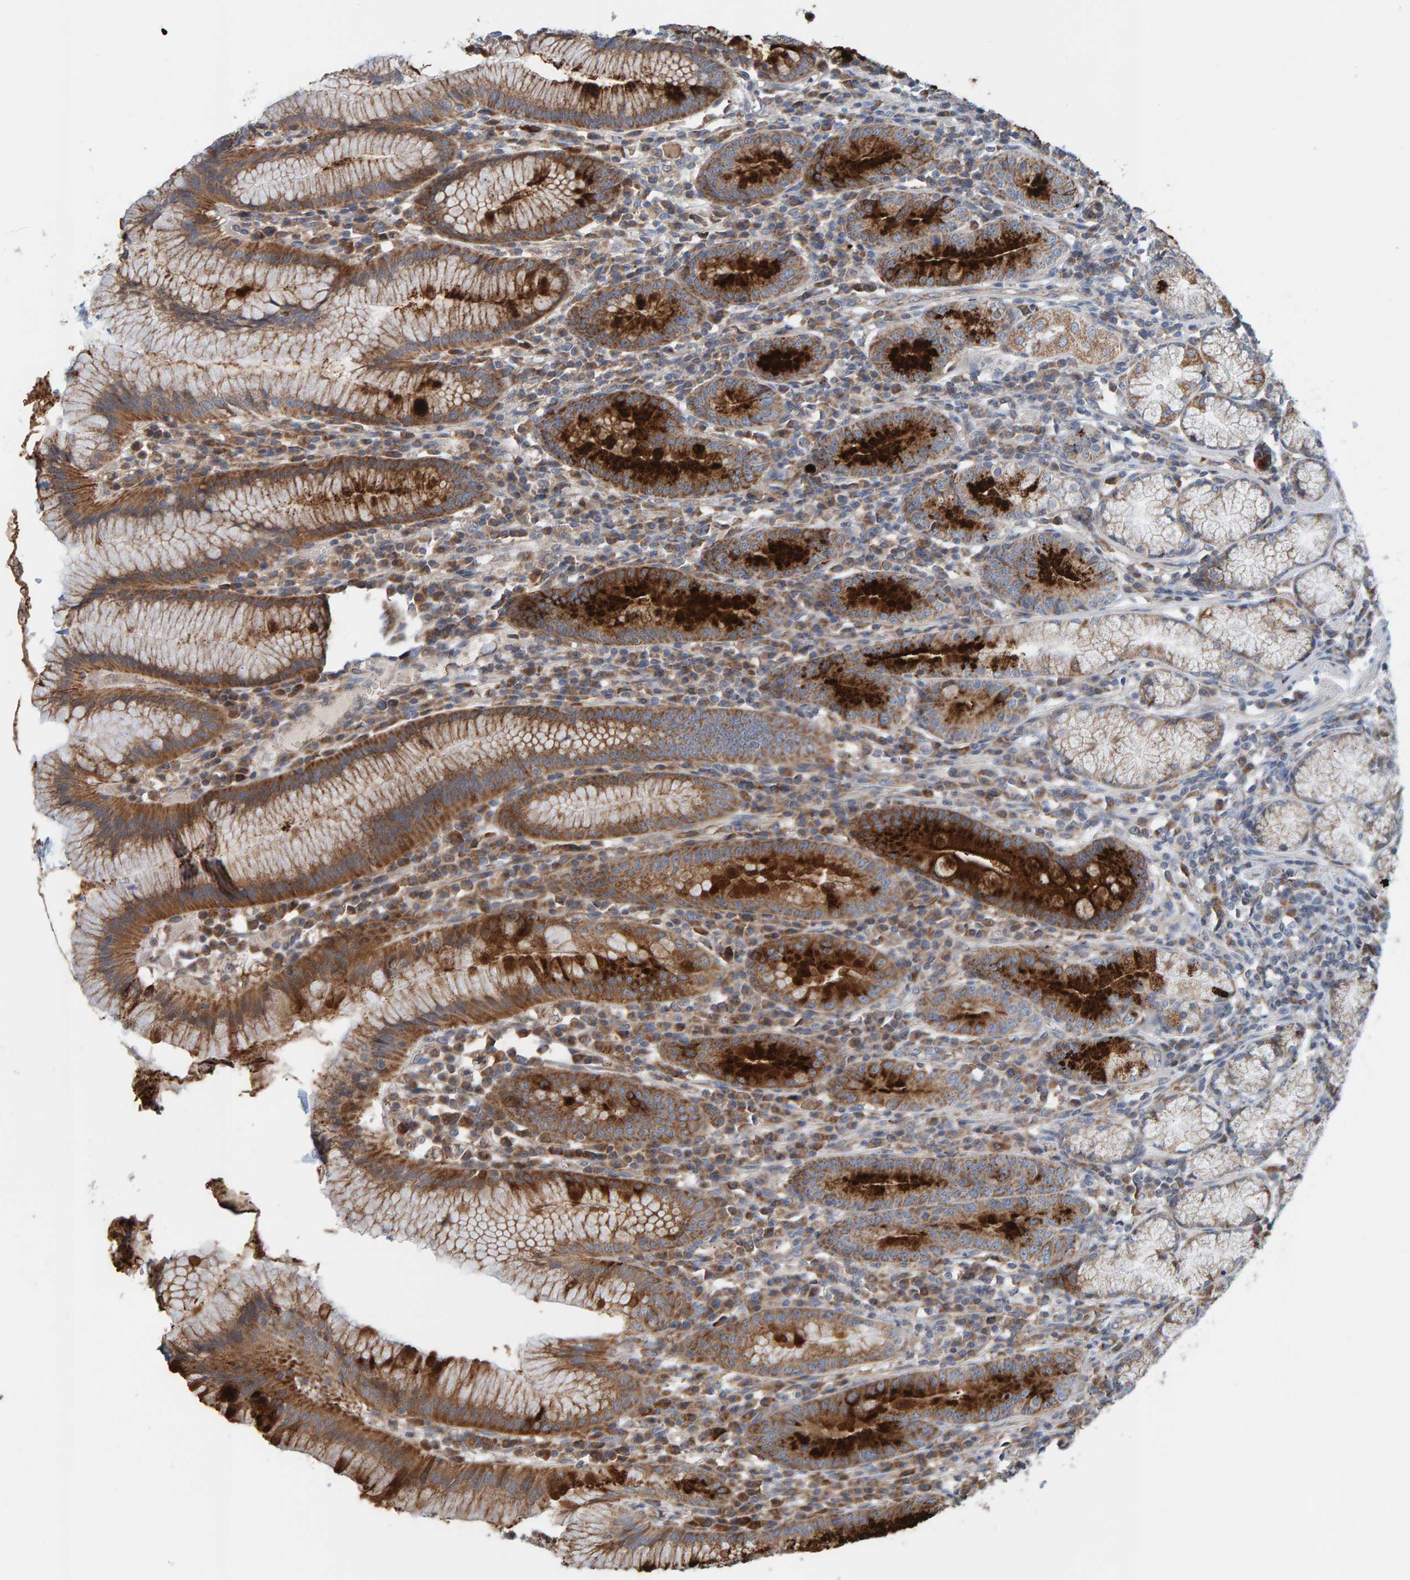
{"staining": {"intensity": "strong", "quantity": "25%-75%", "location": "cytoplasmic/membranous"}, "tissue": "stomach", "cell_type": "Glandular cells", "image_type": "normal", "snomed": [{"axis": "morphology", "description": "Normal tissue, NOS"}, {"axis": "topography", "description": "Stomach"}], "caption": "DAB (3,3'-diaminobenzidine) immunohistochemical staining of normal stomach reveals strong cytoplasmic/membranous protein expression in about 25%-75% of glandular cells. (IHC, brightfield microscopy, high magnification).", "gene": "MRPL45", "patient": {"sex": "male", "age": 55}}